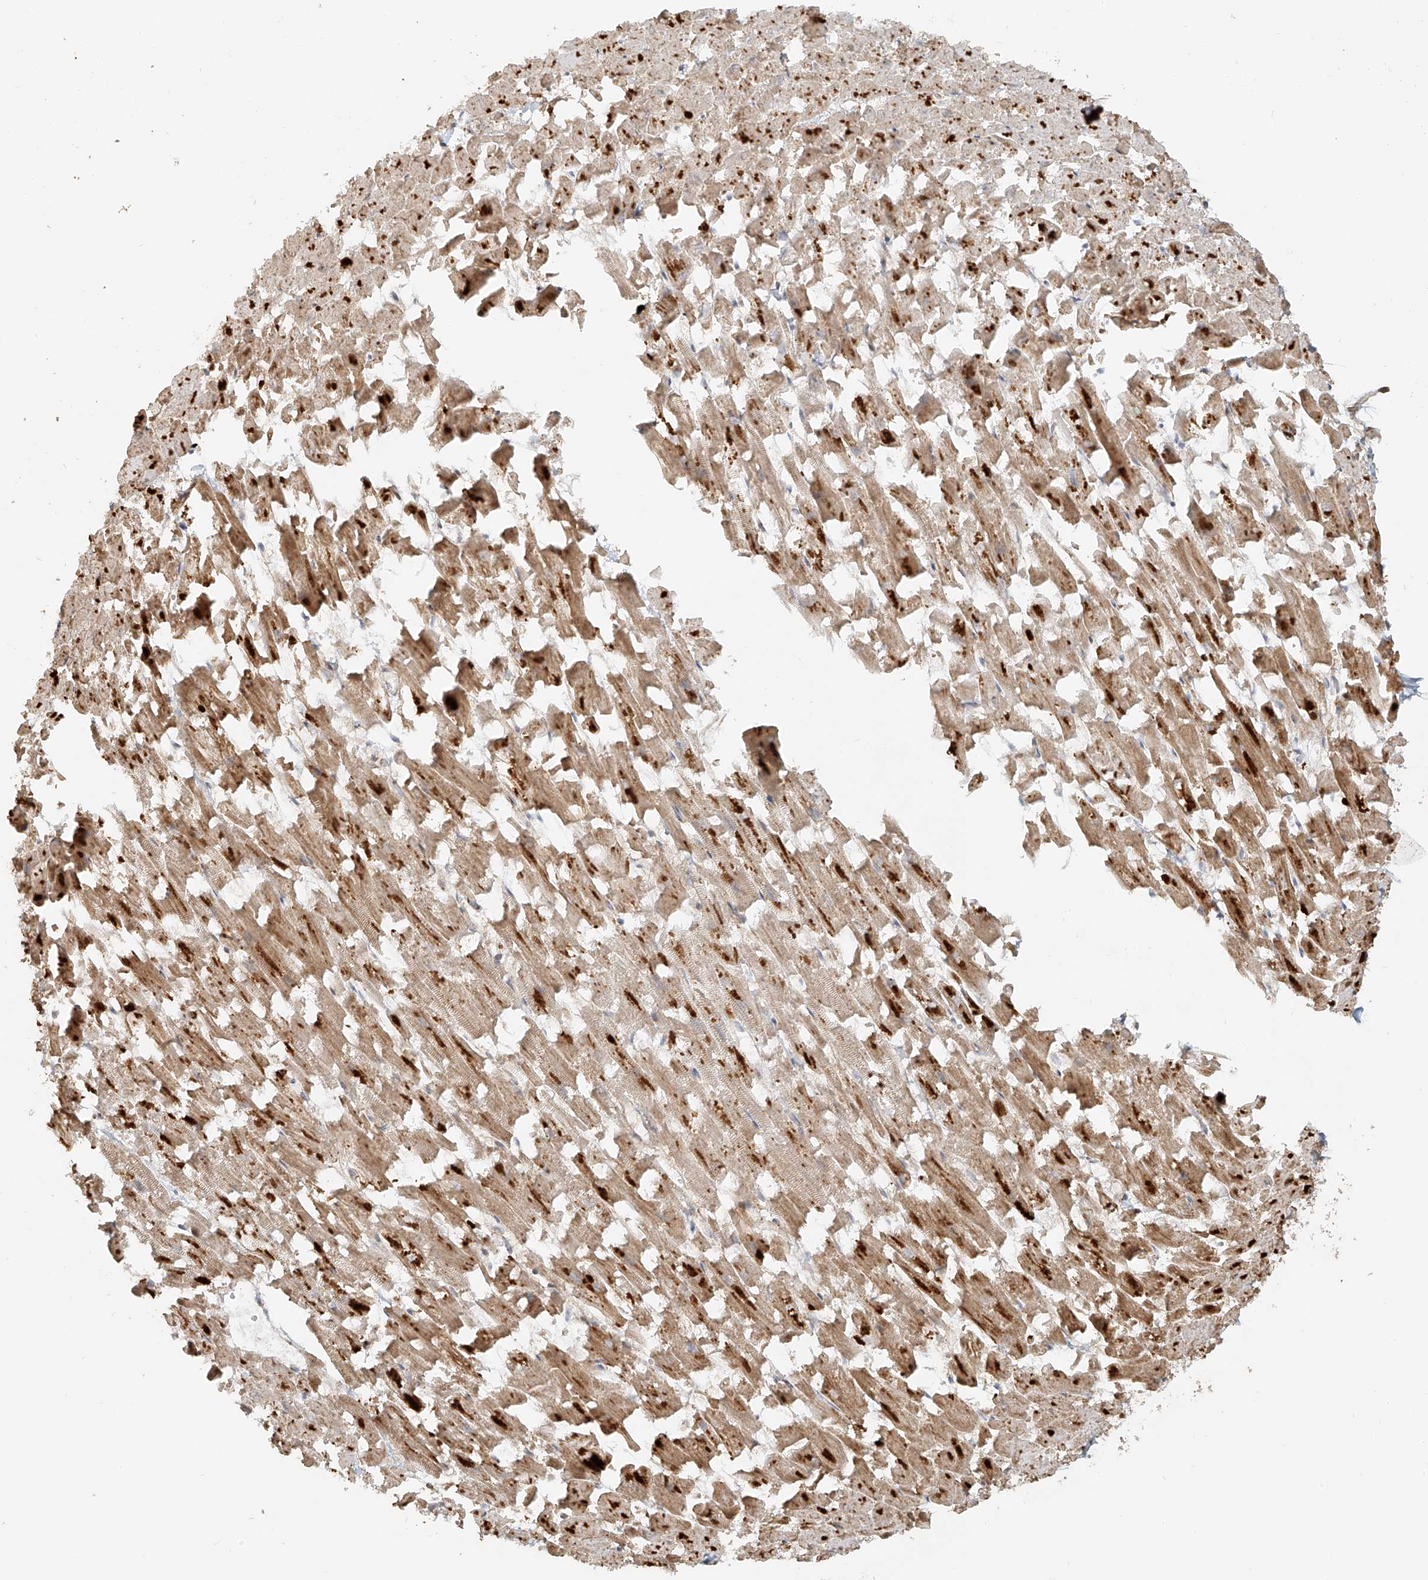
{"staining": {"intensity": "moderate", "quantity": ">75%", "location": "cytoplasmic/membranous"}, "tissue": "heart muscle", "cell_type": "Cardiomyocytes", "image_type": "normal", "snomed": [{"axis": "morphology", "description": "Normal tissue, NOS"}, {"axis": "topography", "description": "Heart"}], "caption": "Moderate cytoplasmic/membranous staining for a protein is identified in approximately >75% of cardiomyocytes of normal heart muscle using immunohistochemistry (IHC).", "gene": "MIPEP", "patient": {"sex": "female", "age": 64}}